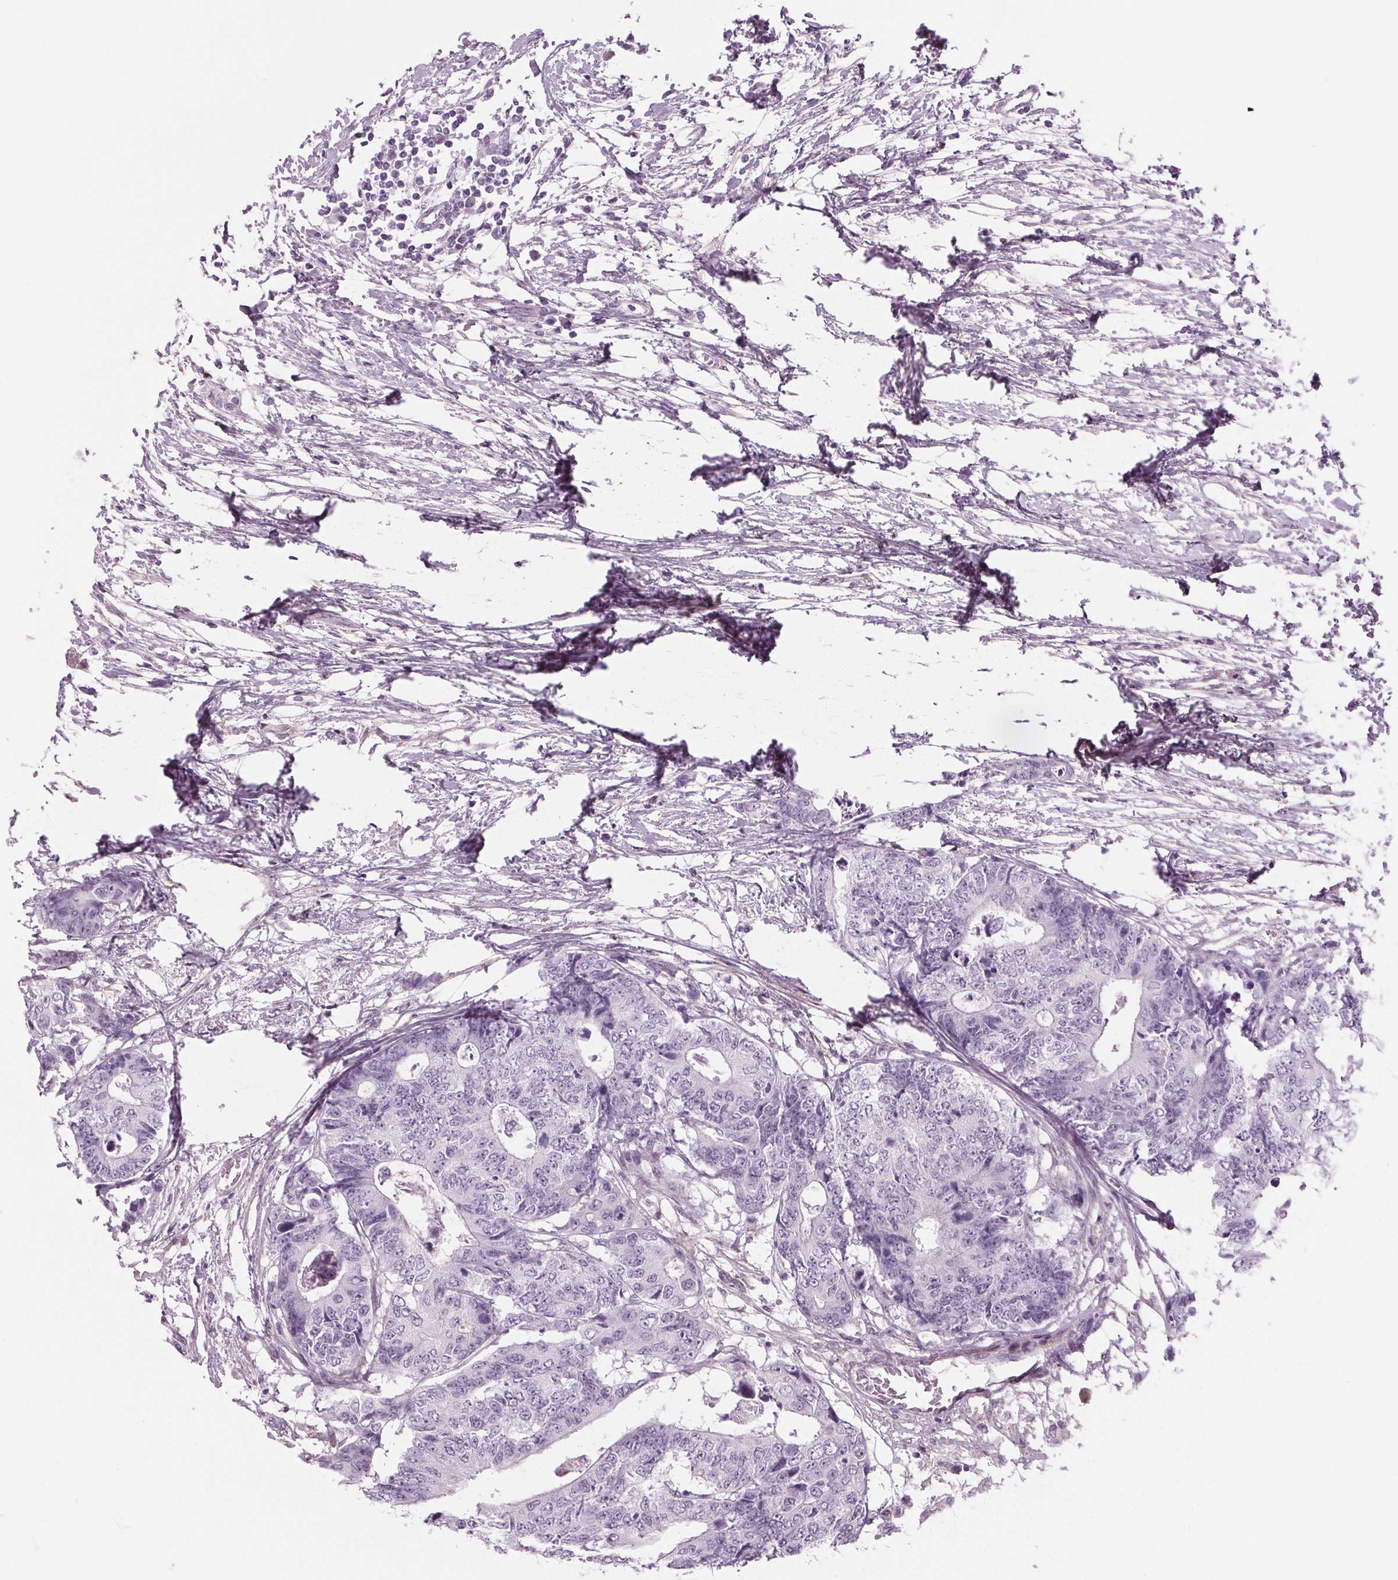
{"staining": {"intensity": "negative", "quantity": "none", "location": "none"}, "tissue": "colorectal cancer", "cell_type": "Tumor cells", "image_type": "cancer", "snomed": [{"axis": "morphology", "description": "Adenocarcinoma, NOS"}, {"axis": "topography", "description": "Colon"}], "caption": "A high-resolution histopathology image shows IHC staining of adenocarcinoma (colorectal), which exhibits no significant positivity in tumor cells.", "gene": "BHLHE22", "patient": {"sex": "female", "age": 48}}